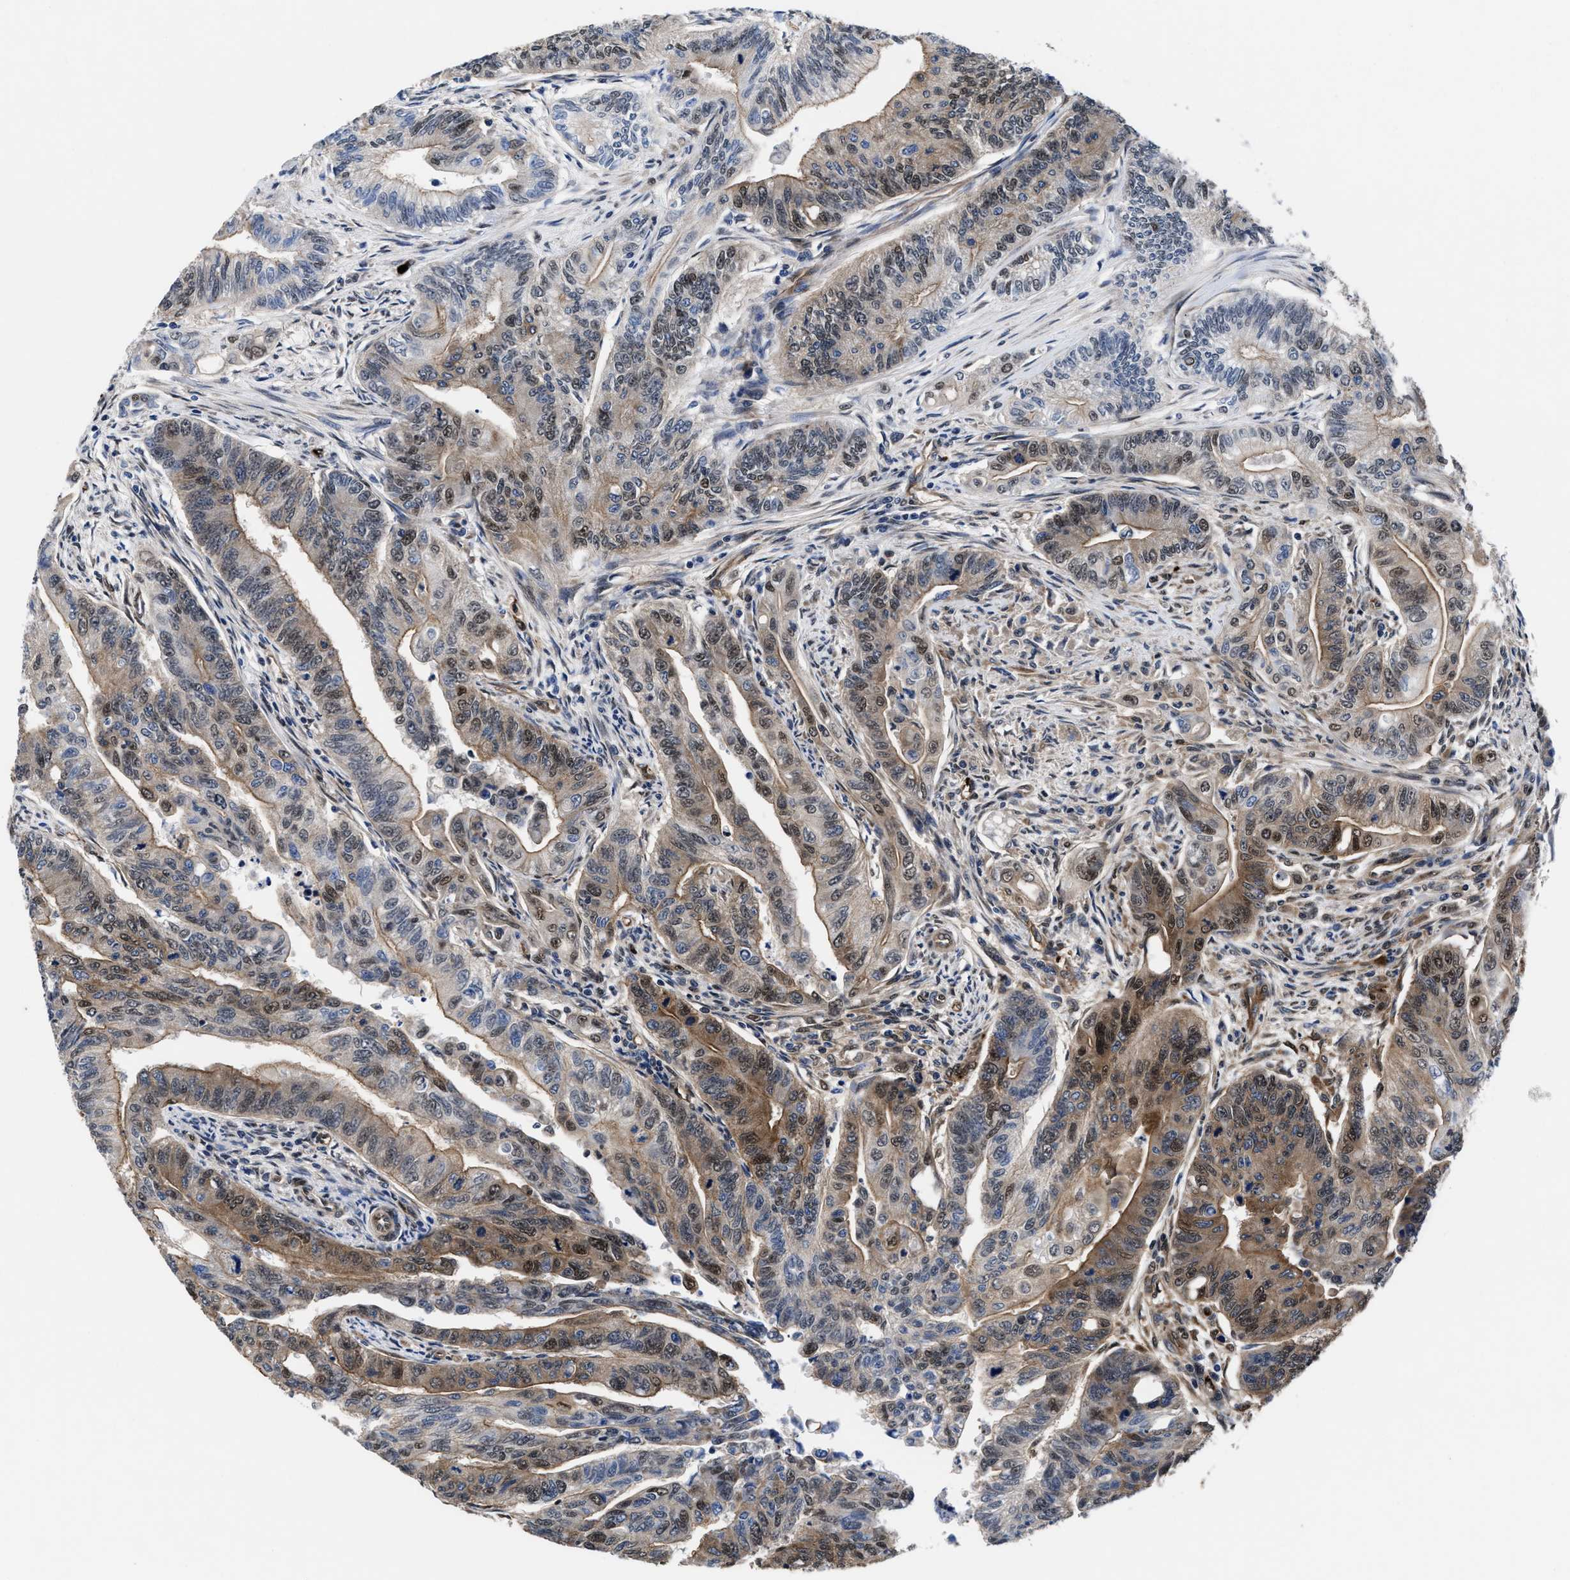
{"staining": {"intensity": "moderate", "quantity": "25%-75%", "location": "cytoplasmic/membranous,nuclear"}, "tissue": "colorectal cancer", "cell_type": "Tumor cells", "image_type": "cancer", "snomed": [{"axis": "morphology", "description": "Adenoma, NOS"}, {"axis": "morphology", "description": "Adenocarcinoma, NOS"}, {"axis": "topography", "description": "Colon"}], "caption": "Brown immunohistochemical staining in human colorectal adenocarcinoma reveals moderate cytoplasmic/membranous and nuclear positivity in approximately 25%-75% of tumor cells. The staining was performed using DAB (3,3'-diaminobenzidine), with brown indicating positive protein expression. Nuclei are stained blue with hematoxylin.", "gene": "ACLY", "patient": {"sex": "male", "age": 79}}